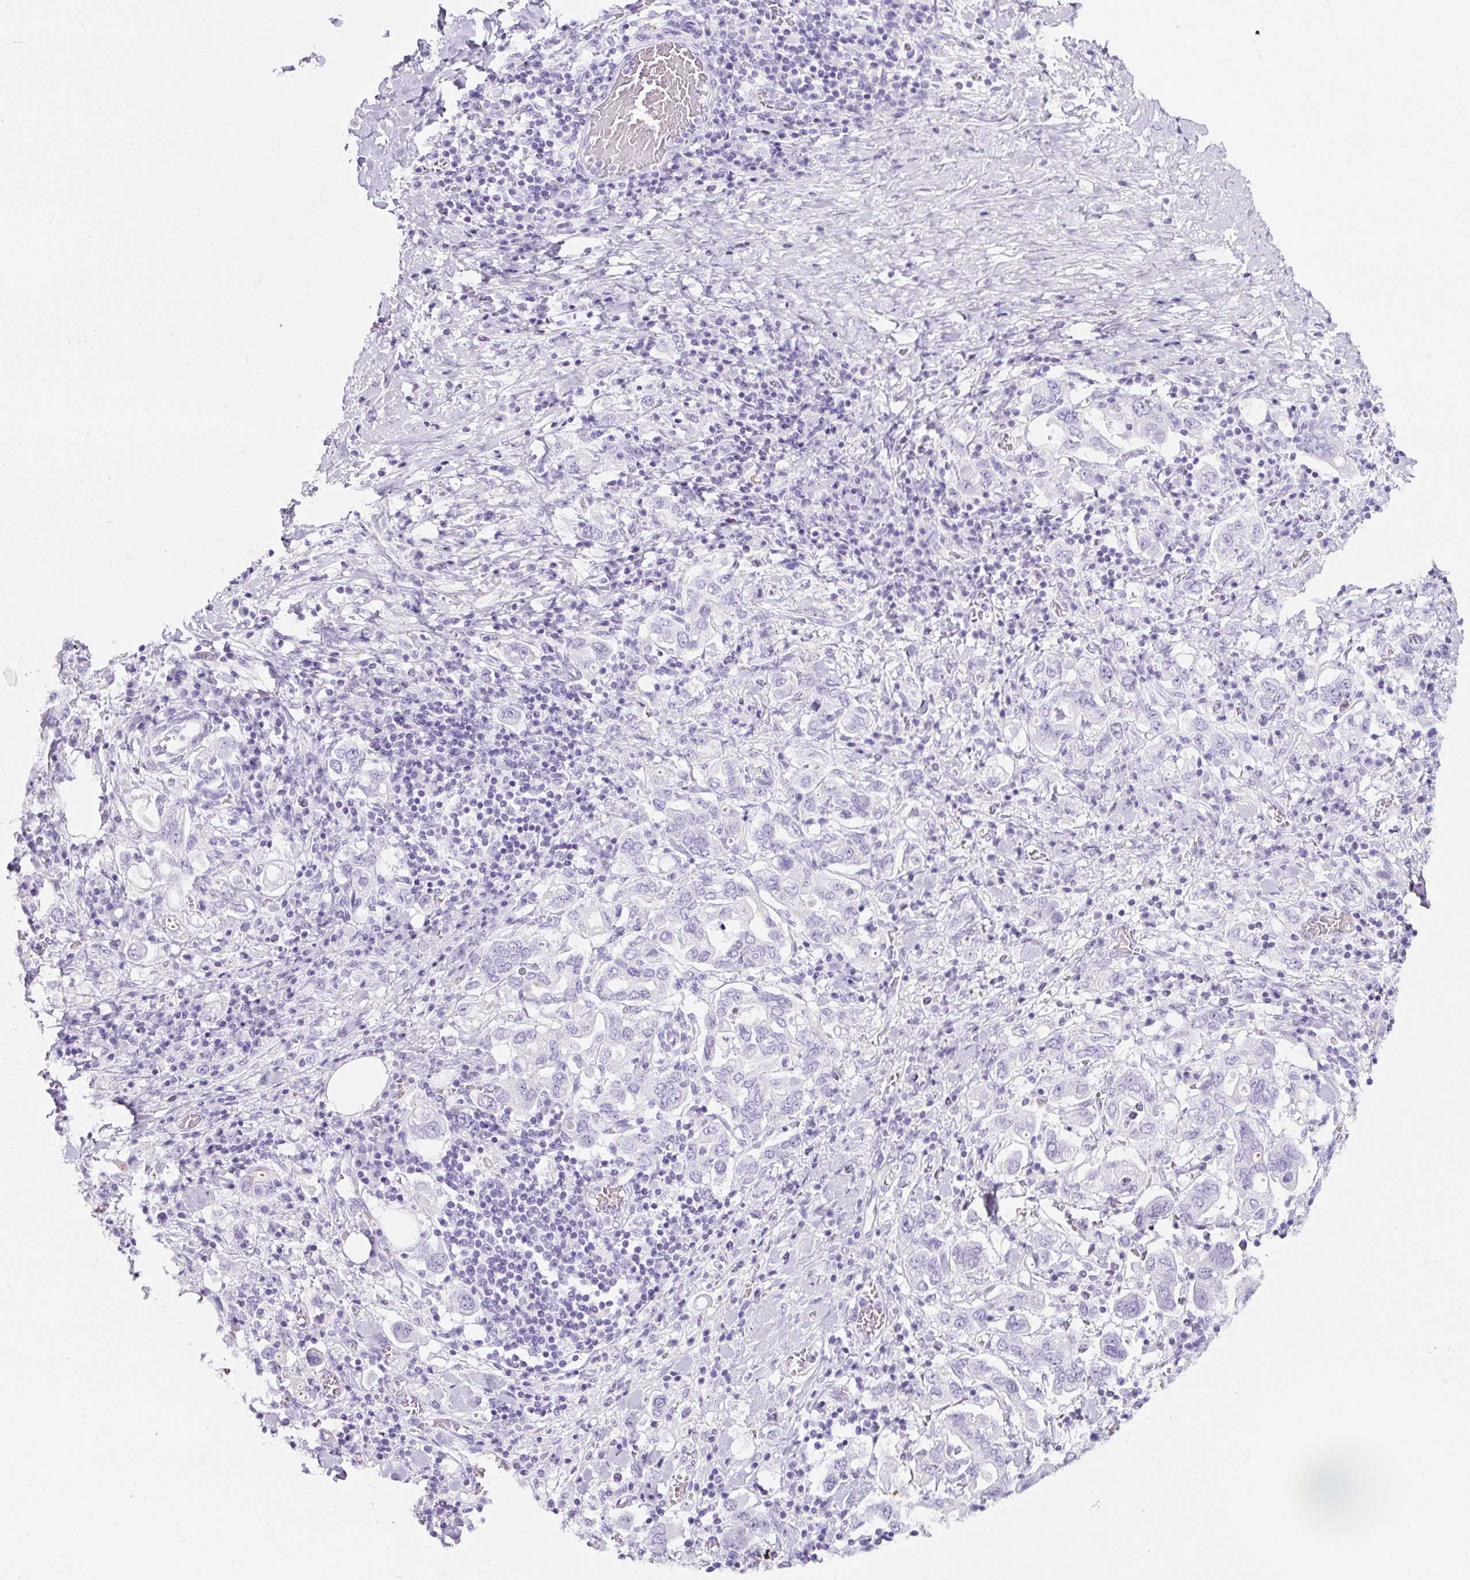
{"staining": {"intensity": "negative", "quantity": "none", "location": "none"}, "tissue": "stomach cancer", "cell_type": "Tumor cells", "image_type": "cancer", "snomed": [{"axis": "morphology", "description": "Adenocarcinoma, NOS"}, {"axis": "topography", "description": "Stomach, upper"}, {"axis": "topography", "description": "Stomach"}], "caption": "There is no significant positivity in tumor cells of stomach cancer (adenocarcinoma).", "gene": "TMEM200B", "patient": {"sex": "male", "age": 62}}